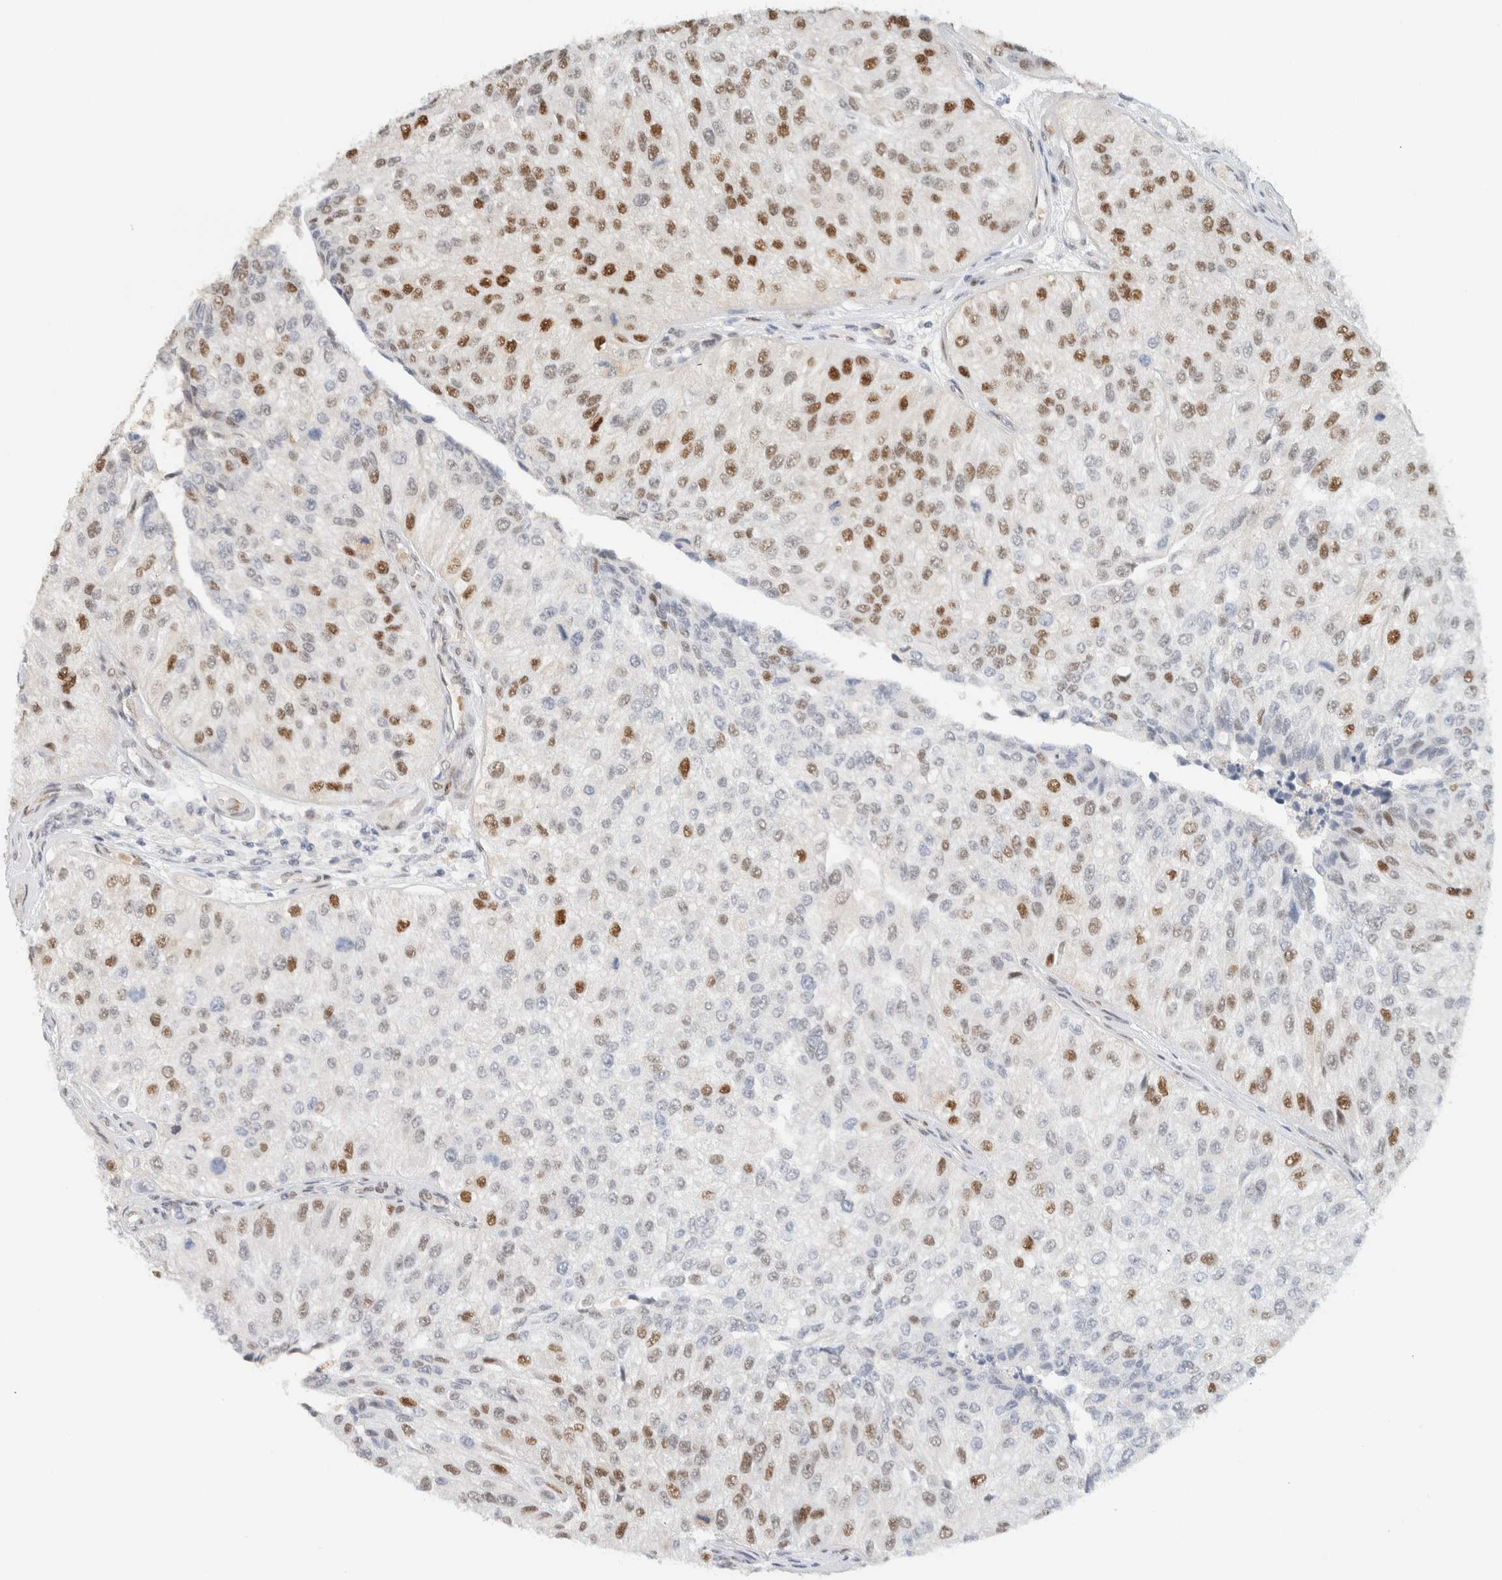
{"staining": {"intensity": "strong", "quantity": "25%-75%", "location": "nuclear"}, "tissue": "urothelial cancer", "cell_type": "Tumor cells", "image_type": "cancer", "snomed": [{"axis": "morphology", "description": "Urothelial carcinoma, High grade"}, {"axis": "topography", "description": "Kidney"}, {"axis": "topography", "description": "Urinary bladder"}], "caption": "DAB immunohistochemical staining of human urothelial carcinoma (high-grade) exhibits strong nuclear protein staining in approximately 25%-75% of tumor cells.", "gene": "ZNF683", "patient": {"sex": "male", "age": 77}}